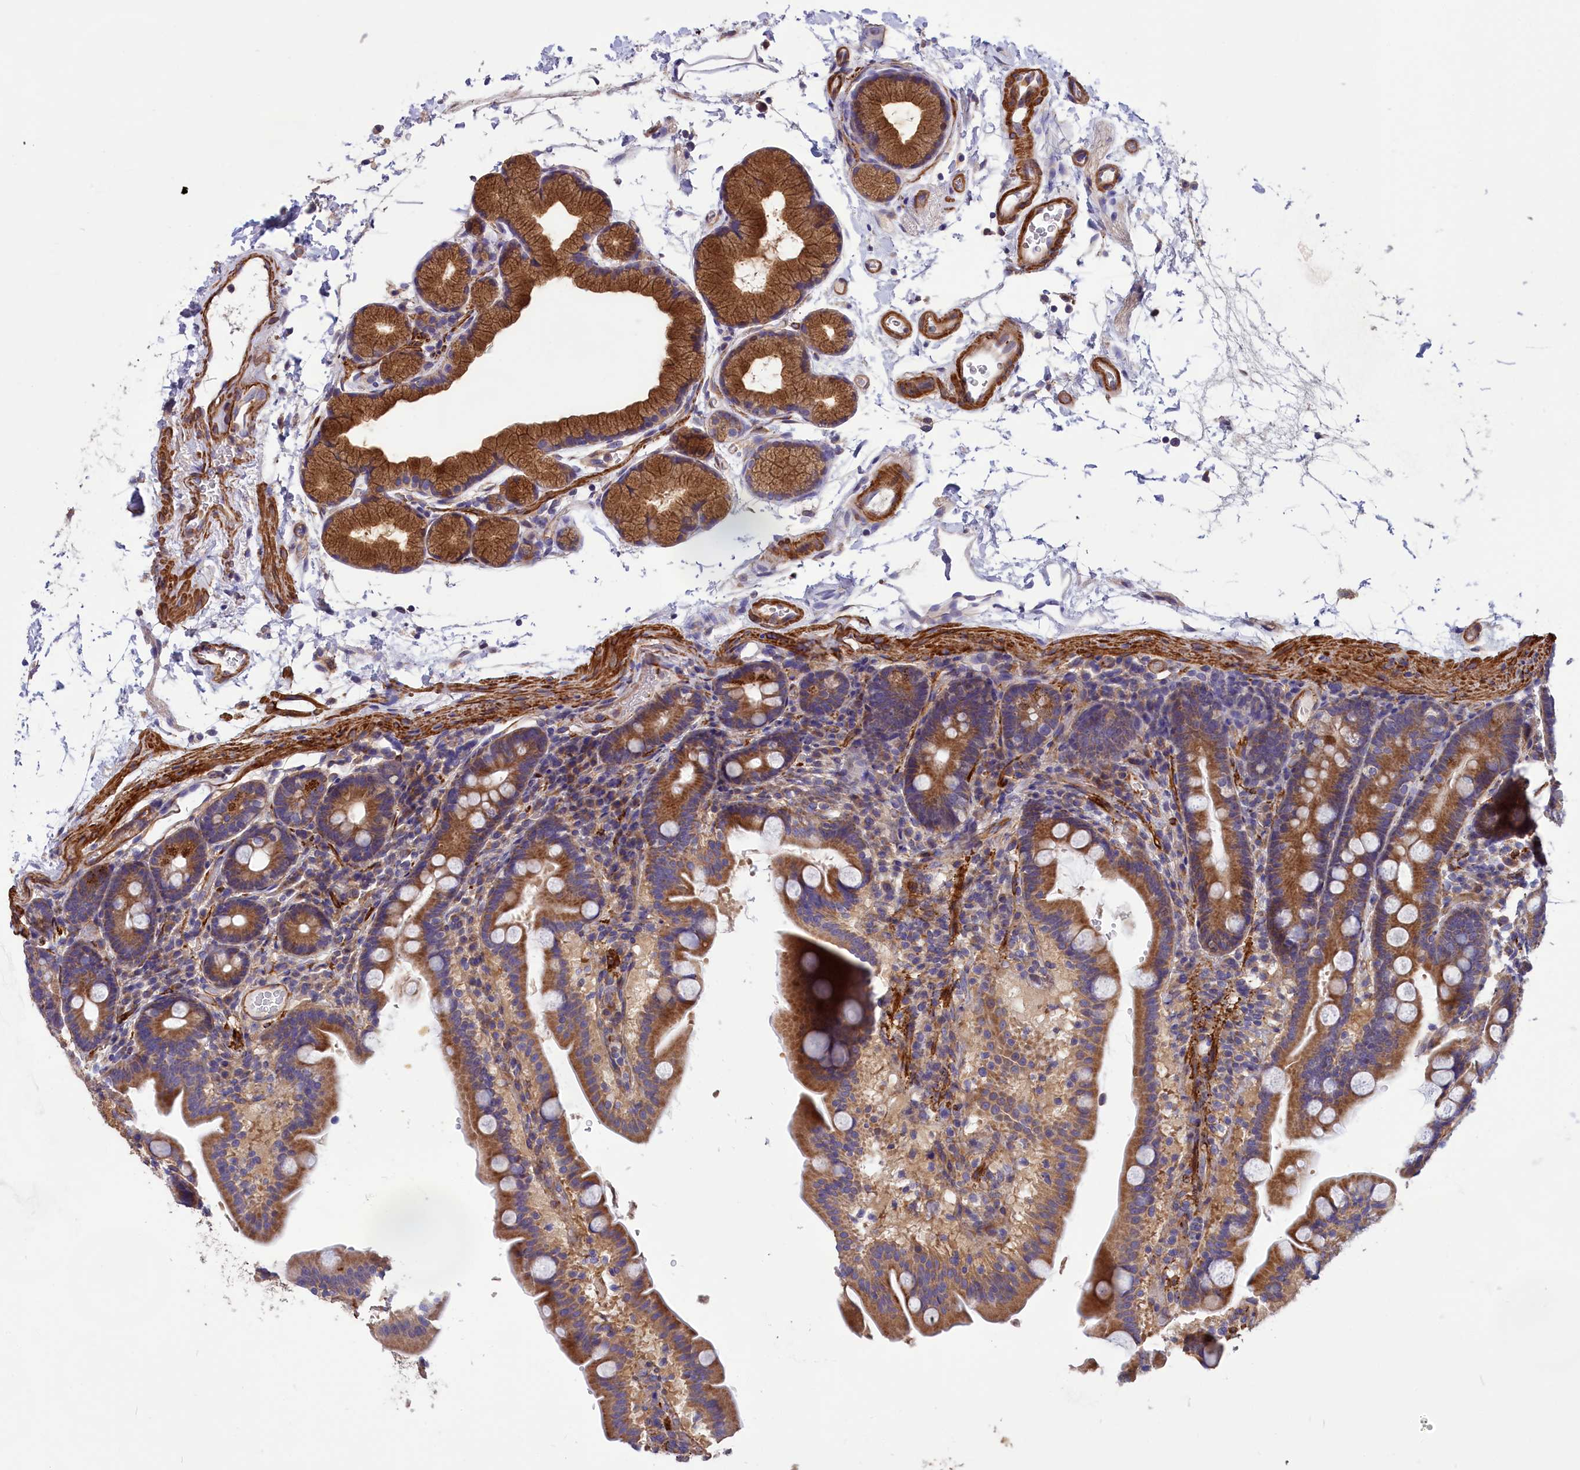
{"staining": {"intensity": "moderate", "quantity": ">75%", "location": "cytoplasmic/membranous"}, "tissue": "duodenum", "cell_type": "Glandular cells", "image_type": "normal", "snomed": [{"axis": "morphology", "description": "Normal tissue, NOS"}, {"axis": "topography", "description": "Duodenum"}], "caption": "Immunohistochemical staining of unremarkable duodenum displays medium levels of moderate cytoplasmic/membranous expression in approximately >75% of glandular cells.", "gene": "AMDHD2", "patient": {"sex": "male", "age": 54}}